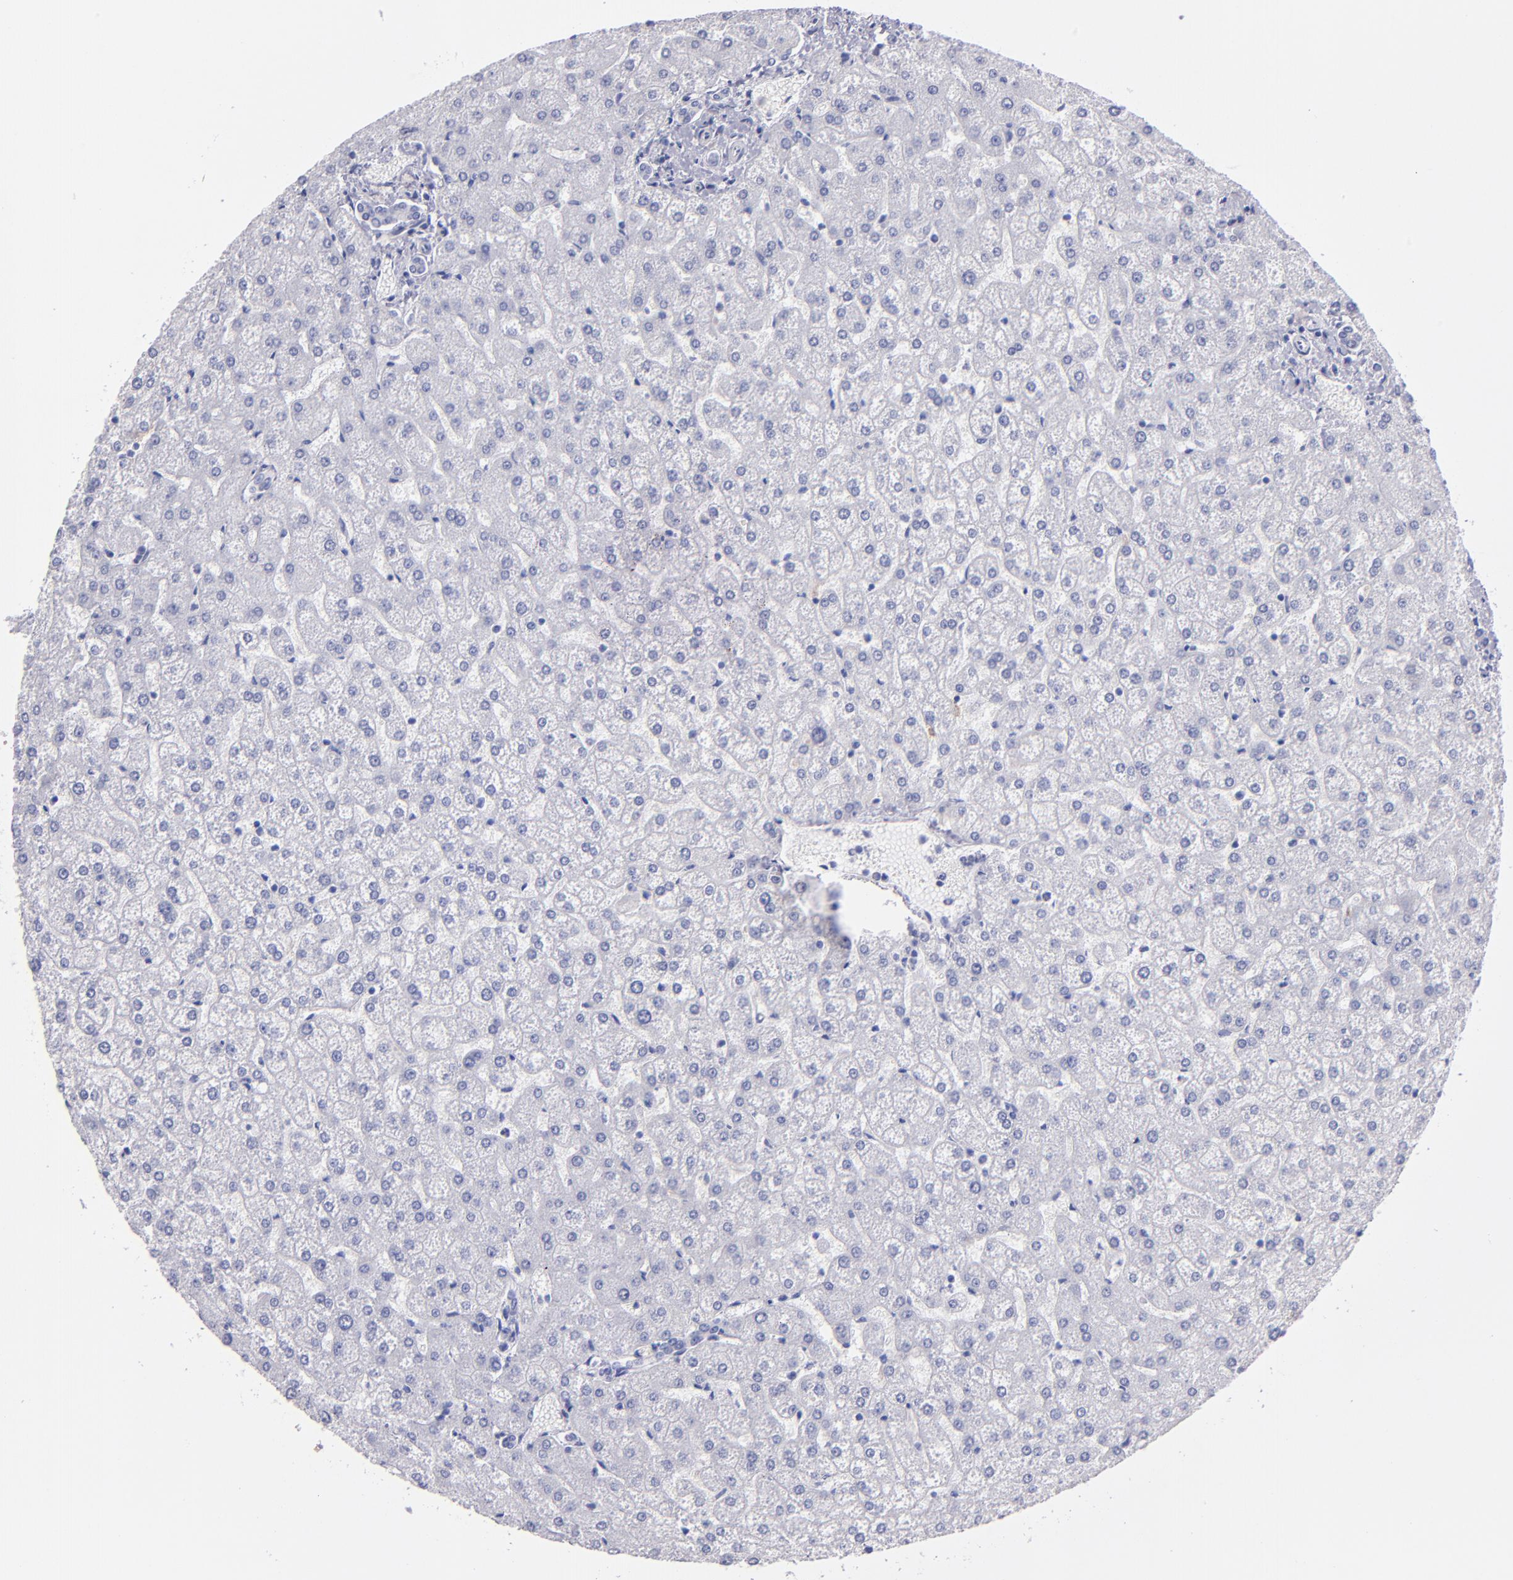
{"staining": {"intensity": "negative", "quantity": "none", "location": "none"}, "tissue": "liver", "cell_type": "Cholangiocytes", "image_type": "normal", "snomed": [{"axis": "morphology", "description": "Normal tissue, NOS"}, {"axis": "topography", "description": "Liver"}], "caption": "Cholangiocytes show no significant protein positivity in benign liver. (DAB immunohistochemistry (IHC) with hematoxylin counter stain).", "gene": "TG", "patient": {"sex": "female", "age": 32}}